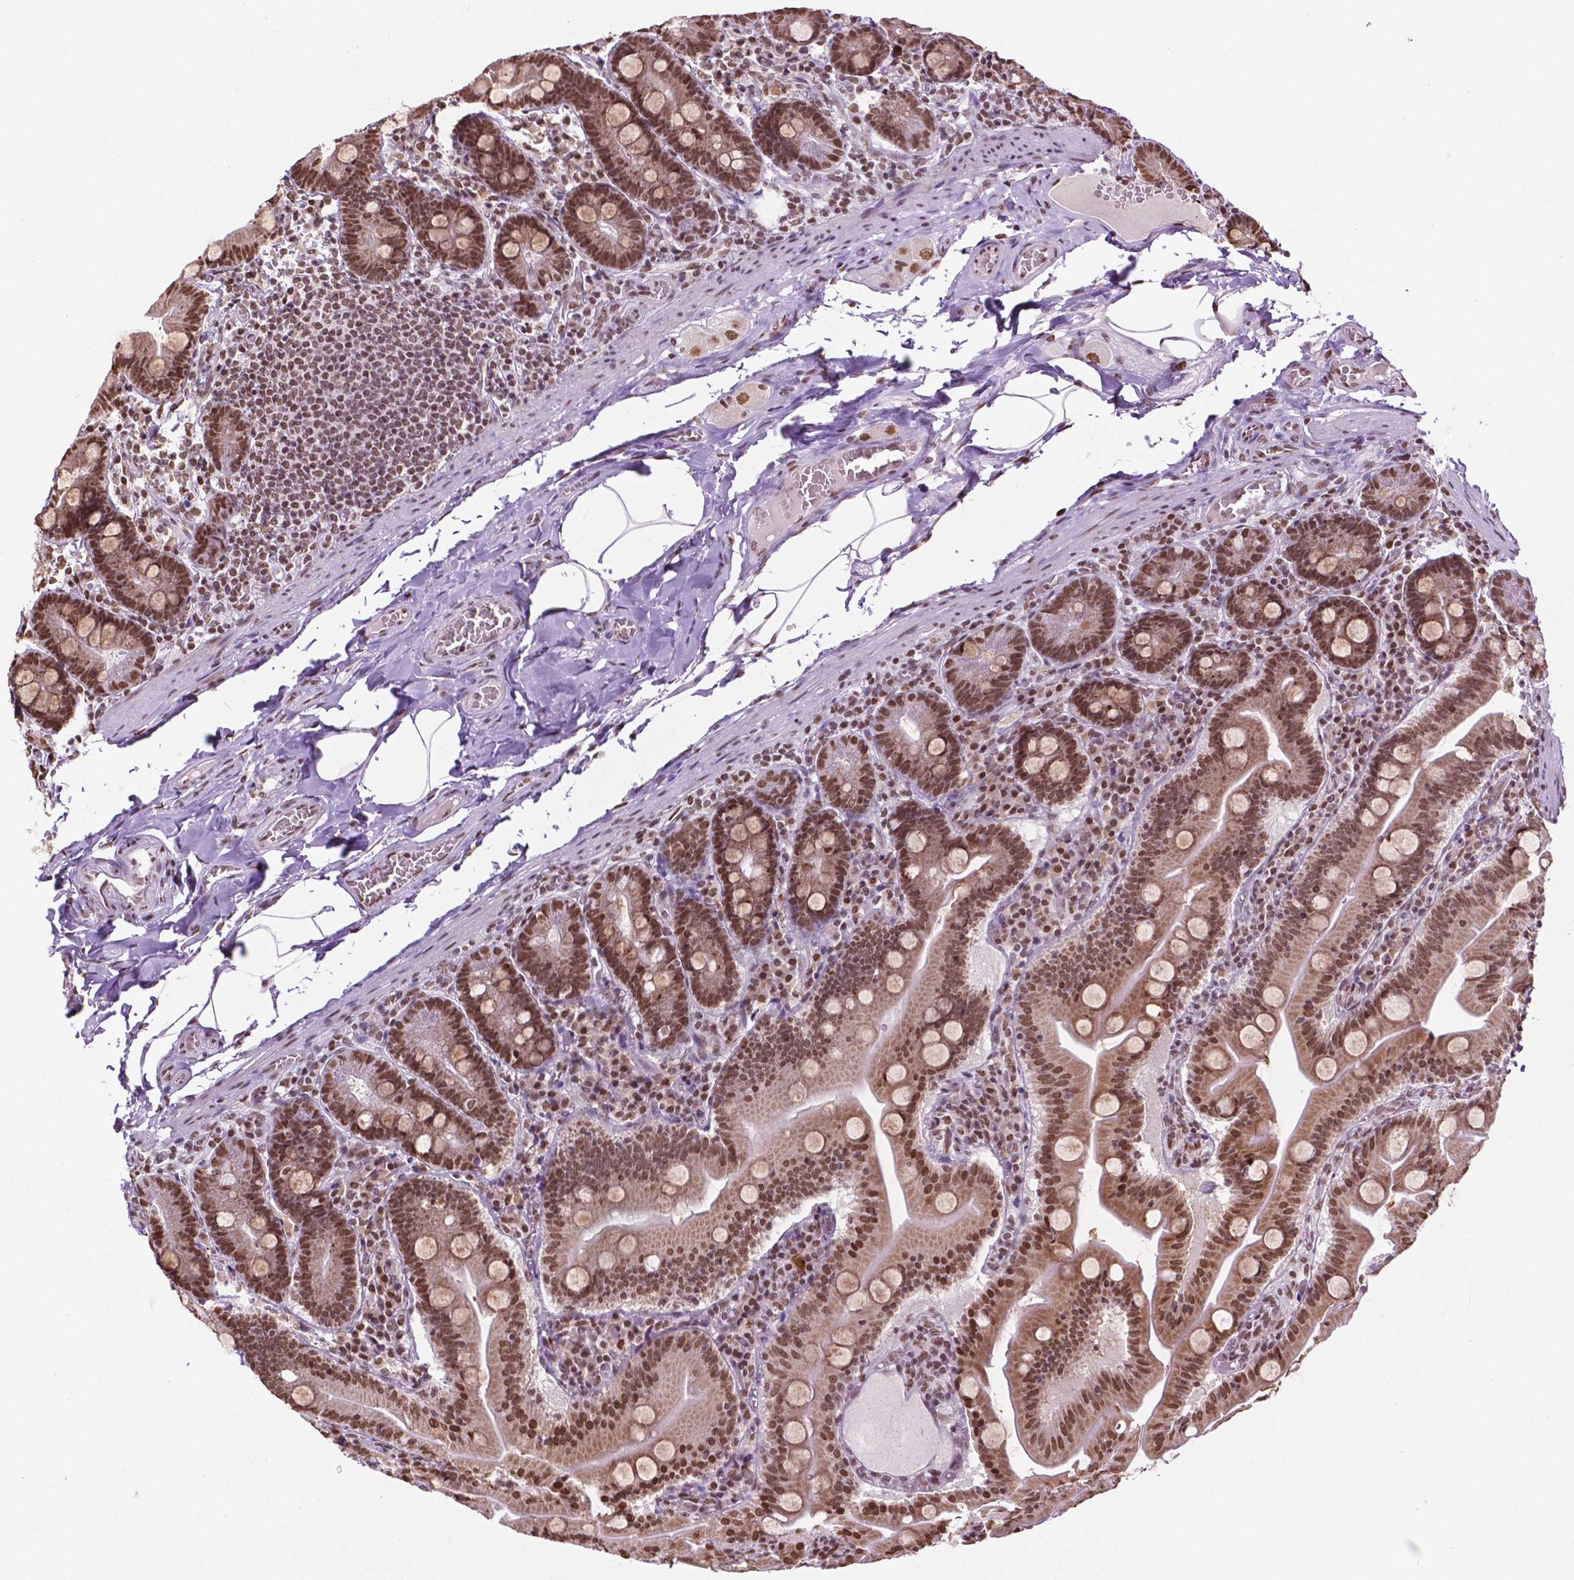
{"staining": {"intensity": "moderate", "quantity": ">75%", "location": "cytoplasmic/membranous,nuclear"}, "tissue": "small intestine", "cell_type": "Glandular cells", "image_type": "normal", "snomed": [{"axis": "morphology", "description": "Normal tissue, NOS"}, {"axis": "topography", "description": "Small intestine"}], "caption": "Benign small intestine displays moderate cytoplasmic/membranous,nuclear expression in about >75% of glandular cells, visualized by immunohistochemistry.", "gene": "COL23A1", "patient": {"sex": "male", "age": 37}}